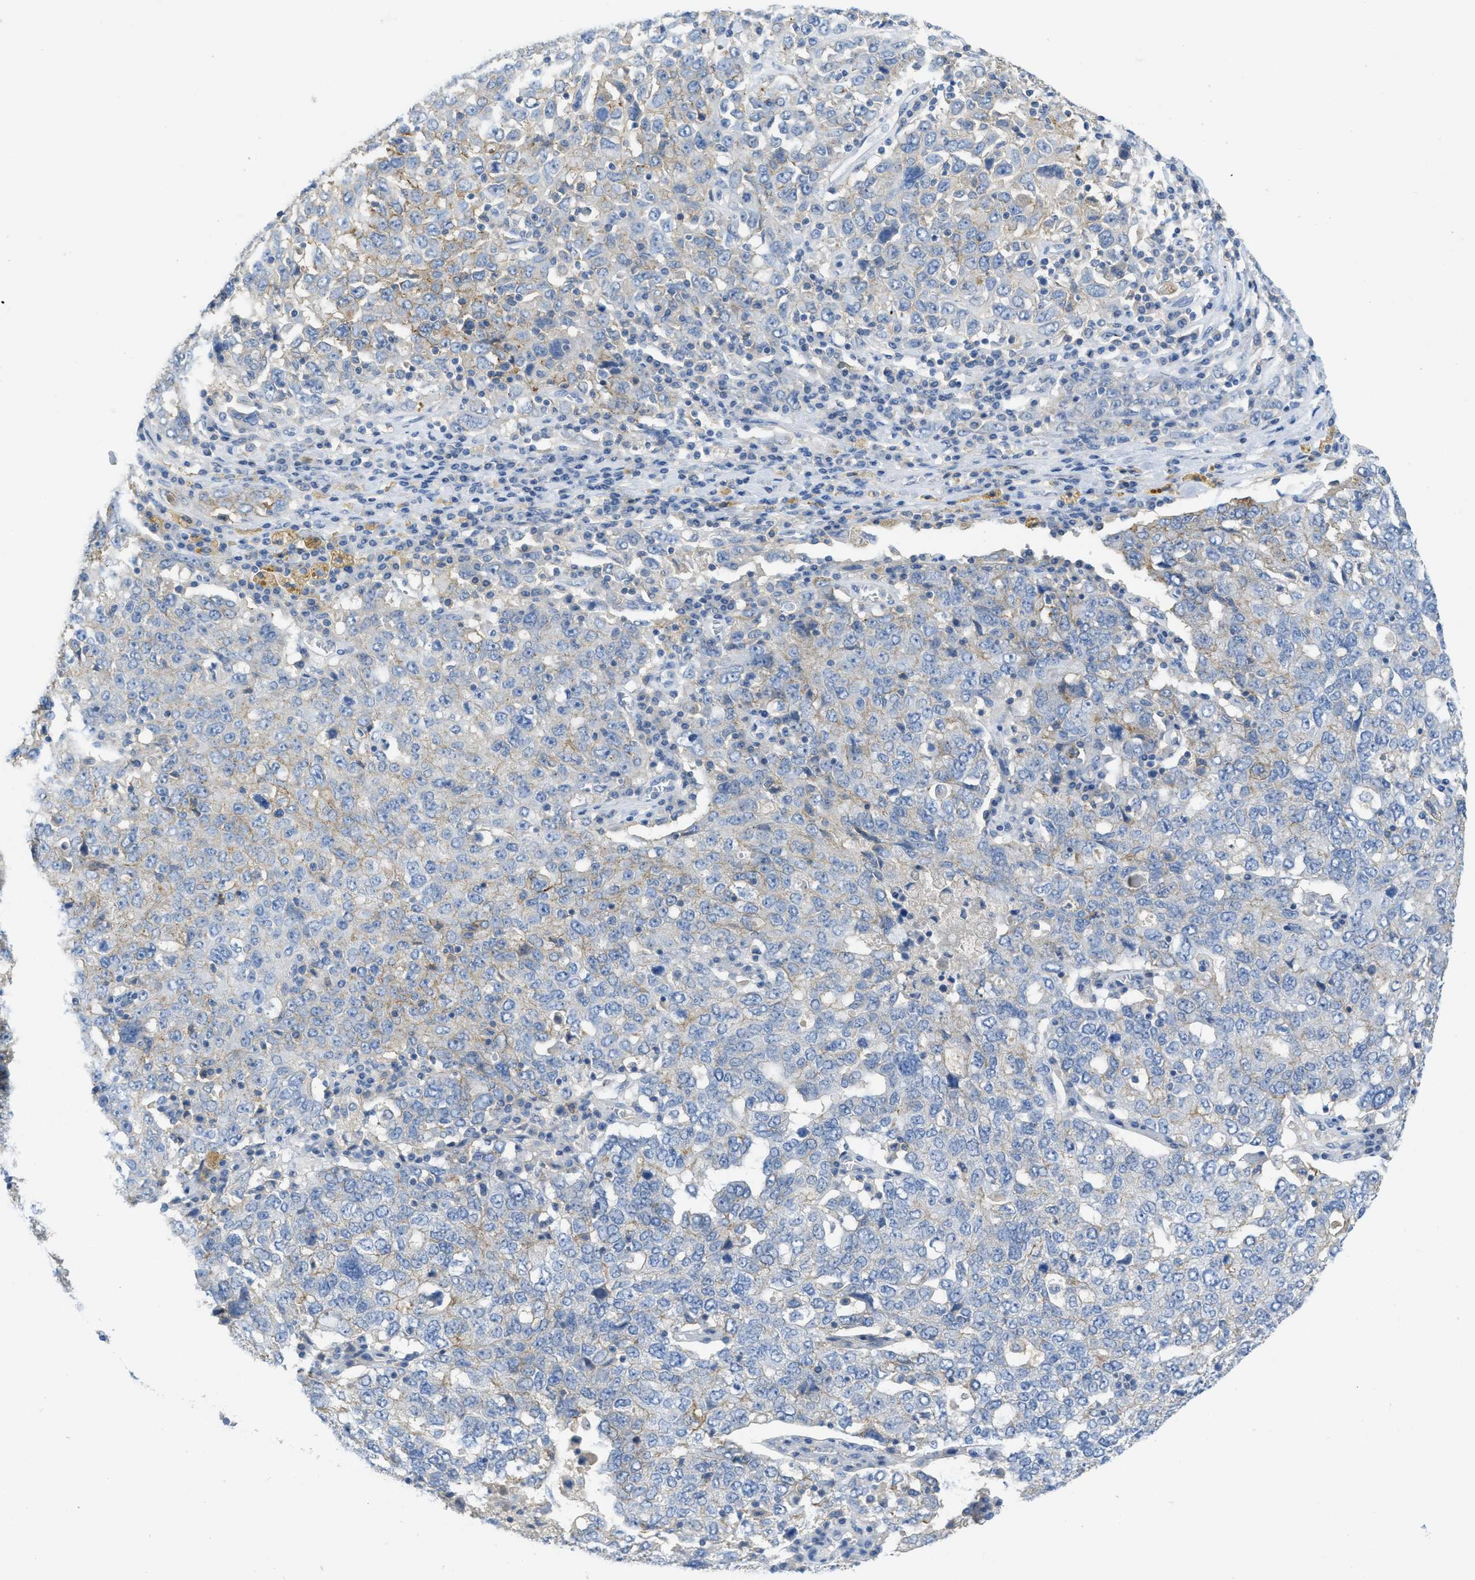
{"staining": {"intensity": "weak", "quantity": "25%-75%", "location": "cytoplasmic/membranous"}, "tissue": "ovarian cancer", "cell_type": "Tumor cells", "image_type": "cancer", "snomed": [{"axis": "morphology", "description": "Carcinoma, endometroid"}, {"axis": "topography", "description": "Ovary"}], "caption": "Ovarian cancer (endometroid carcinoma) stained for a protein (brown) shows weak cytoplasmic/membranous positive staining in approximately 25%-75% of tumor cells.", "gene": "CNNM4", "patient": {"sex": "female", "age": 62}}